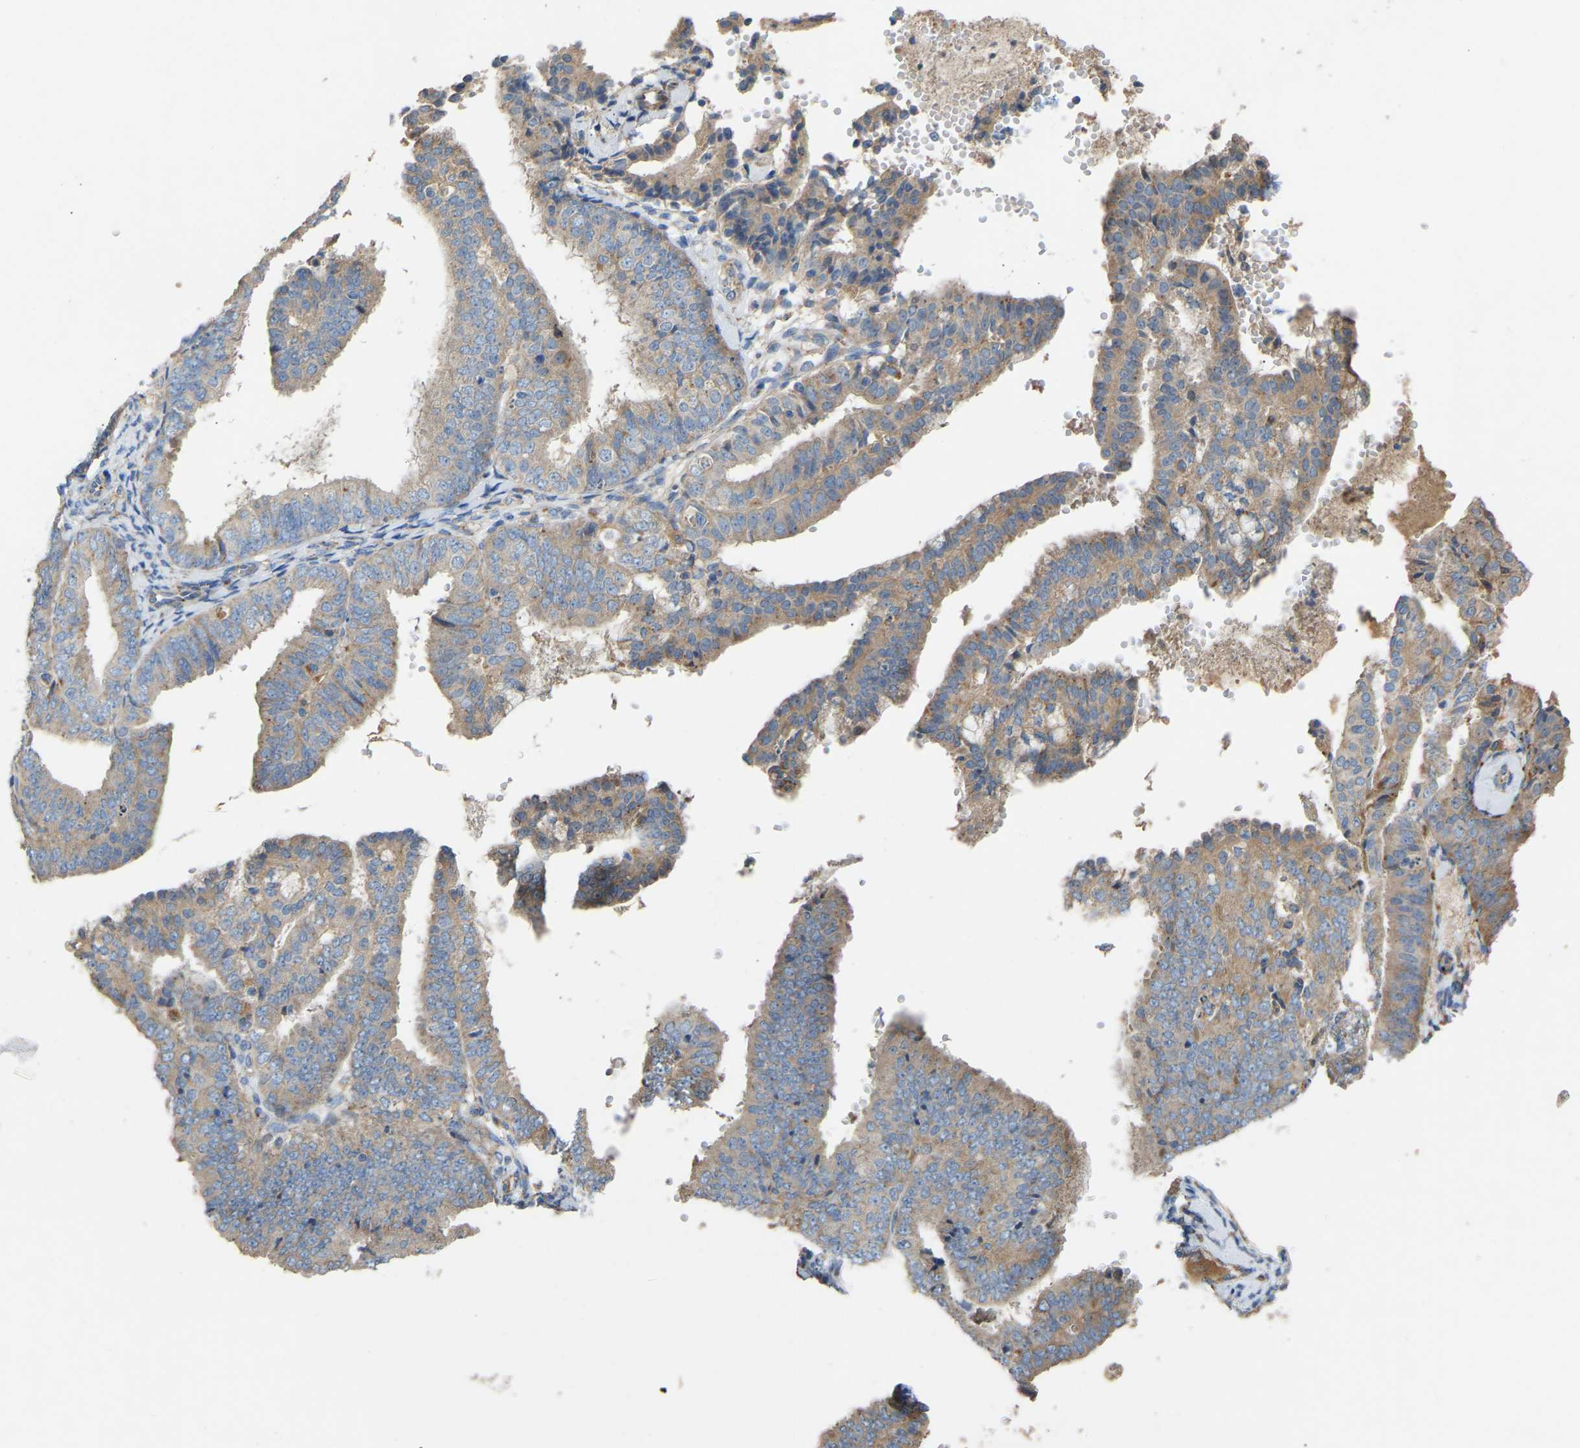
{"staining": {"intensity": "weak", "quantity": "25%-75%", "location": "cytoplasmic/membranous"}, "tissue": "endometrial cancer", "cell_type": "Tumor cells", "image_type": "cancer", "snomed": [{"axis": "morphology", "description": "Adenocarcinoma, NOS"}, {"axis": "topography", "description": "Endometrium"}], "caption": "IHC photomicrograph of neoplastic tissue: human endometrial adenocarcinoma stained using immunohistochemistry exhibits low levels of weak protein expression localized specifically in the cytoplasmic/membranous of tumor cells, appearing as a cytoplasmic/membranous brown color.", "gene": "RGP1", "patient": {"sex": "female", "age": 63}}